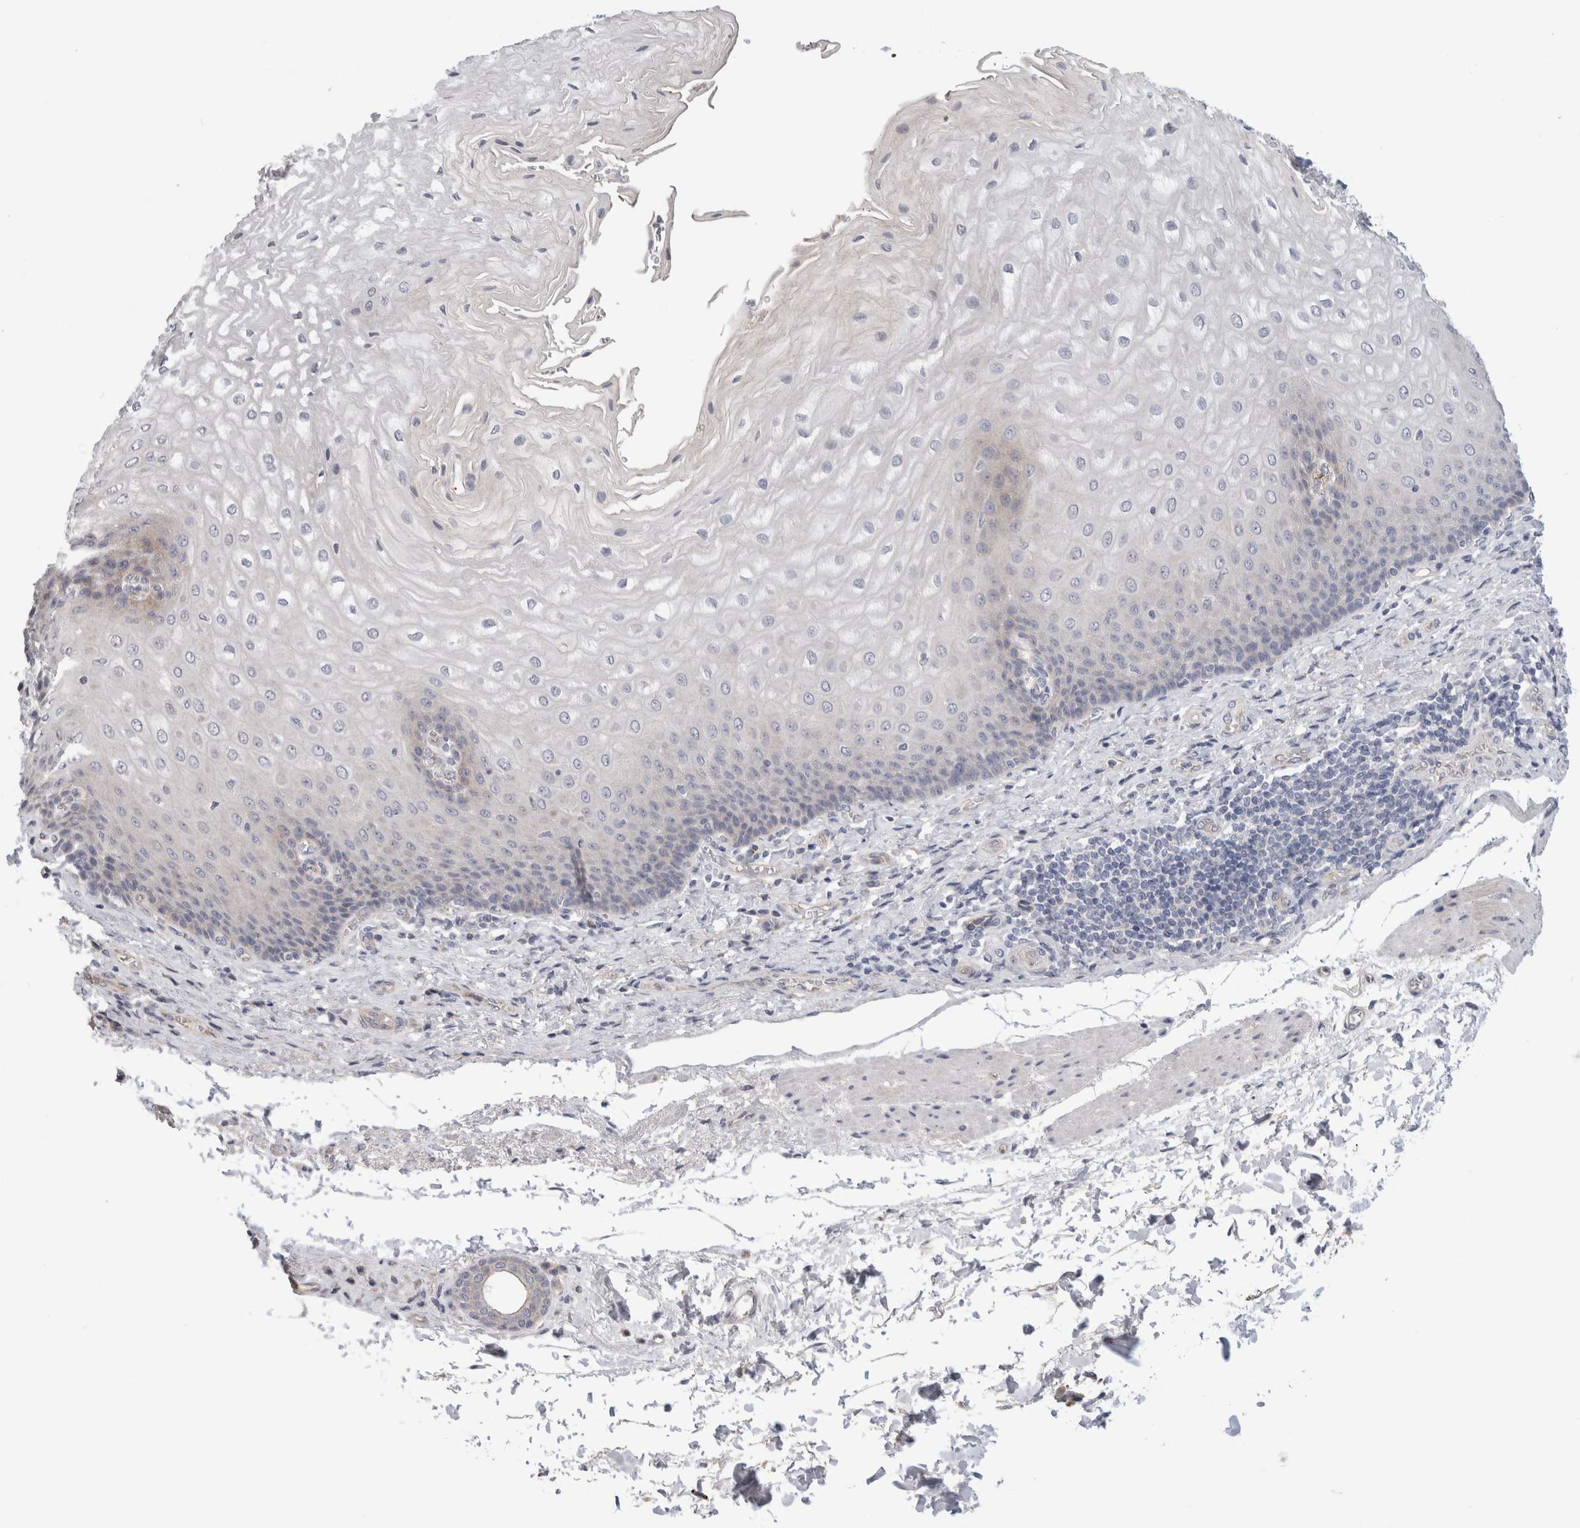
{"staining": {"intensity": "negative", "quantity": "none", "location": "none"}, "tissue": "esophagus", "cell_type": "Squamous epithelial cells", "image_type": "normal", "snomed": [{"axis": "morphology", "description": "Normal tissue, NOS"}, {"axis": "topography", "description": "Esophagus"}], "caption": "Micrograph shows no protein expression in squamous epithelial cells of unremarkable esophagus. Brightfield microscopy of IHC stained with DAB (brown) and hematoxylin (blue), captured at high magnification.", "gene": "AFP", "patient": {"sex": "male", "age": 54}}